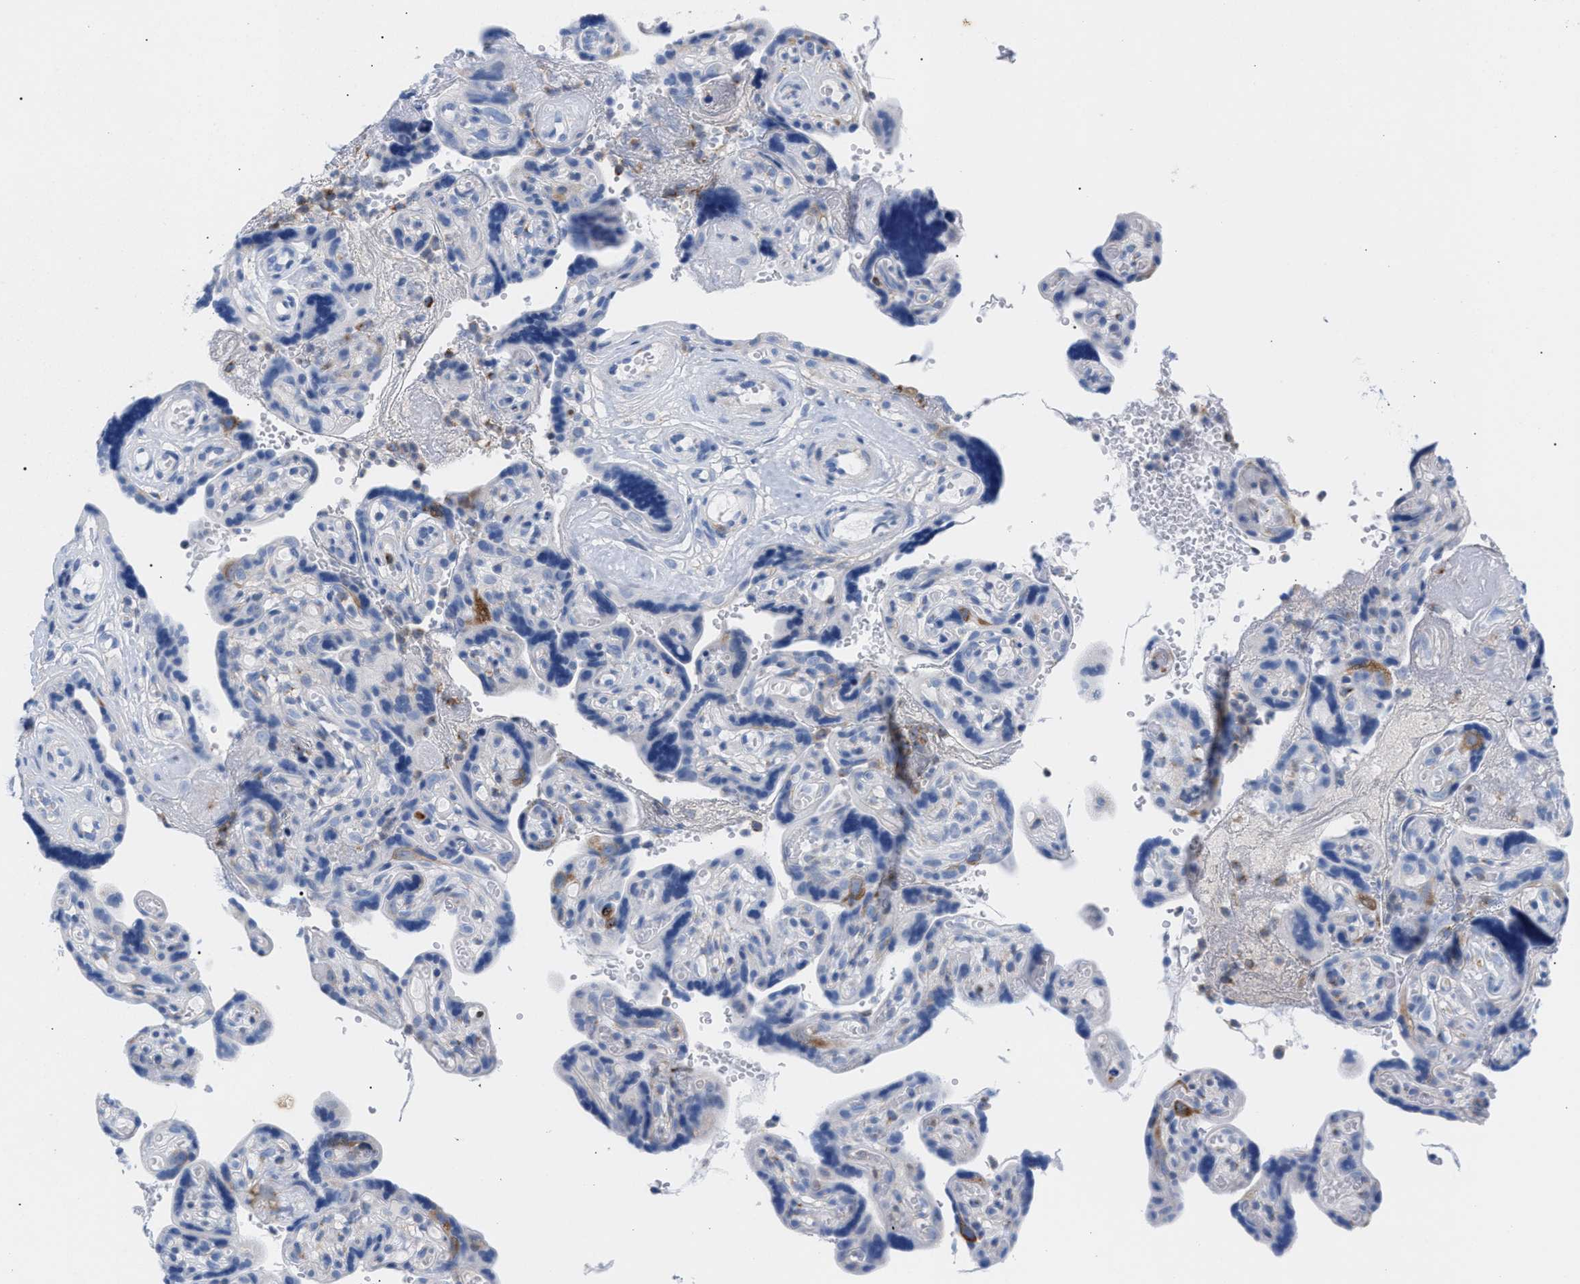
{"staining": {"intensity": "moderate", "quantity": "<25%", "location": "cytoplasmic/membranous"}, "tissue": "placenta", "cell_type": "Decidual cells", "image_type": "normal", "snomed": [{"axis": "morphology", "description": "Normal tissue, NOS"}, {"axis": "topography", "description": "Placenta"}], "caption": "Protein staining of benign placenta shows moderate cytoplasmic/membranous positivity in approximately <25% of decidual cells.", "gene": "TACC3", "patient": {"sex": "female", "age": 30}}